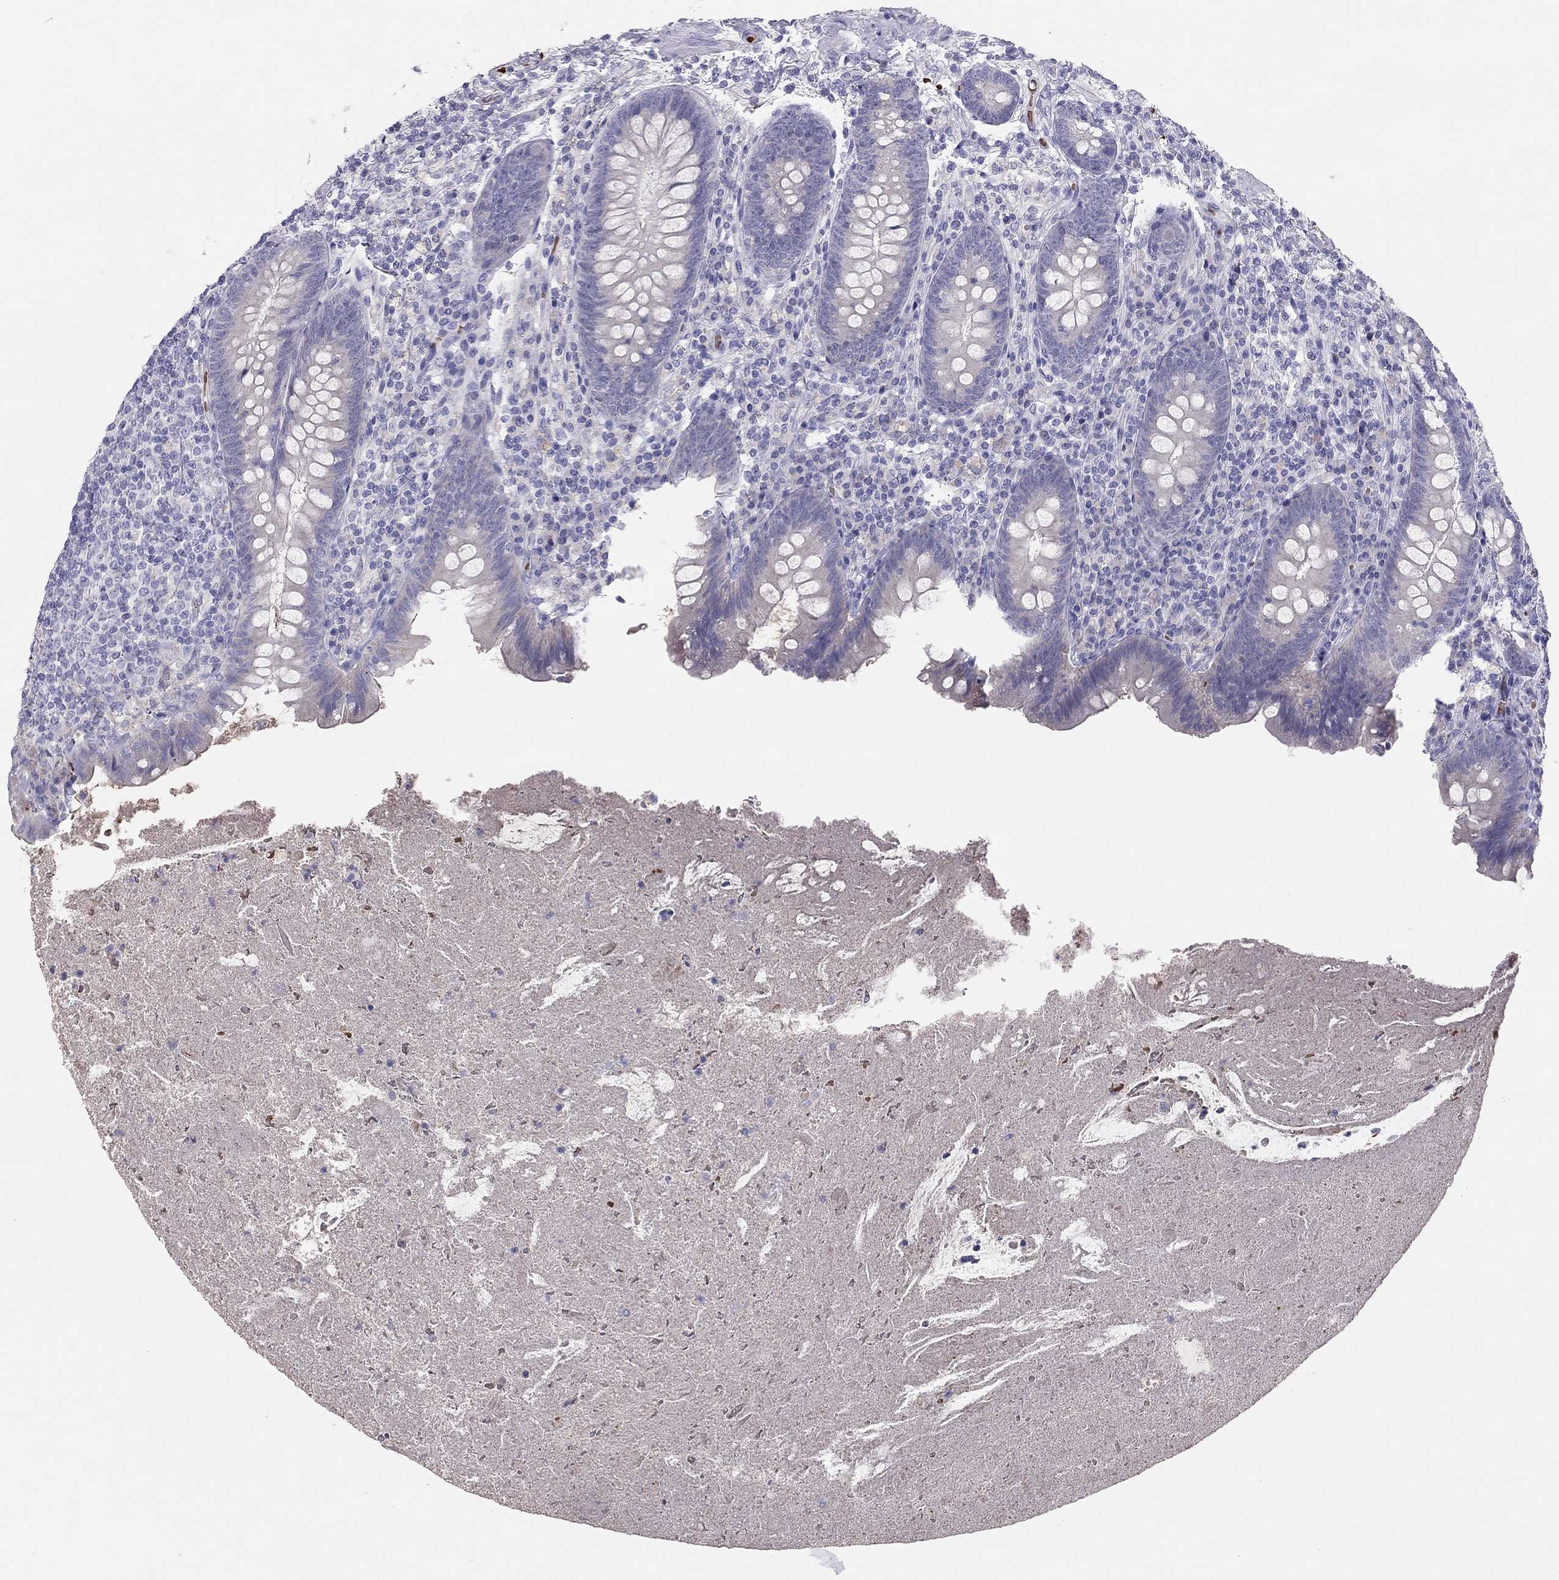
{"staining": {"intensity": "negative", "quantity": "none", "location": "none"}, "tissue": "appendix", "cell_type": "Glandular cells", "image_type": "normal", "snomed": [{"axis": "morphology", "description": "Normal tissue, NOS"}, {"axis": "topography", "description": "Appendix"}], "caption": "This is a micrograph of immunohistochemistry staining of normal appendix, which shows no expression in glandular cells. (DAB (3,3'-diaminobenzidine) immunohistochemistry (IHC) visualized using brightfield microscopy, high magnification).", "gene": "RHCE", "patient": {"sex": "male", "age": 47}}